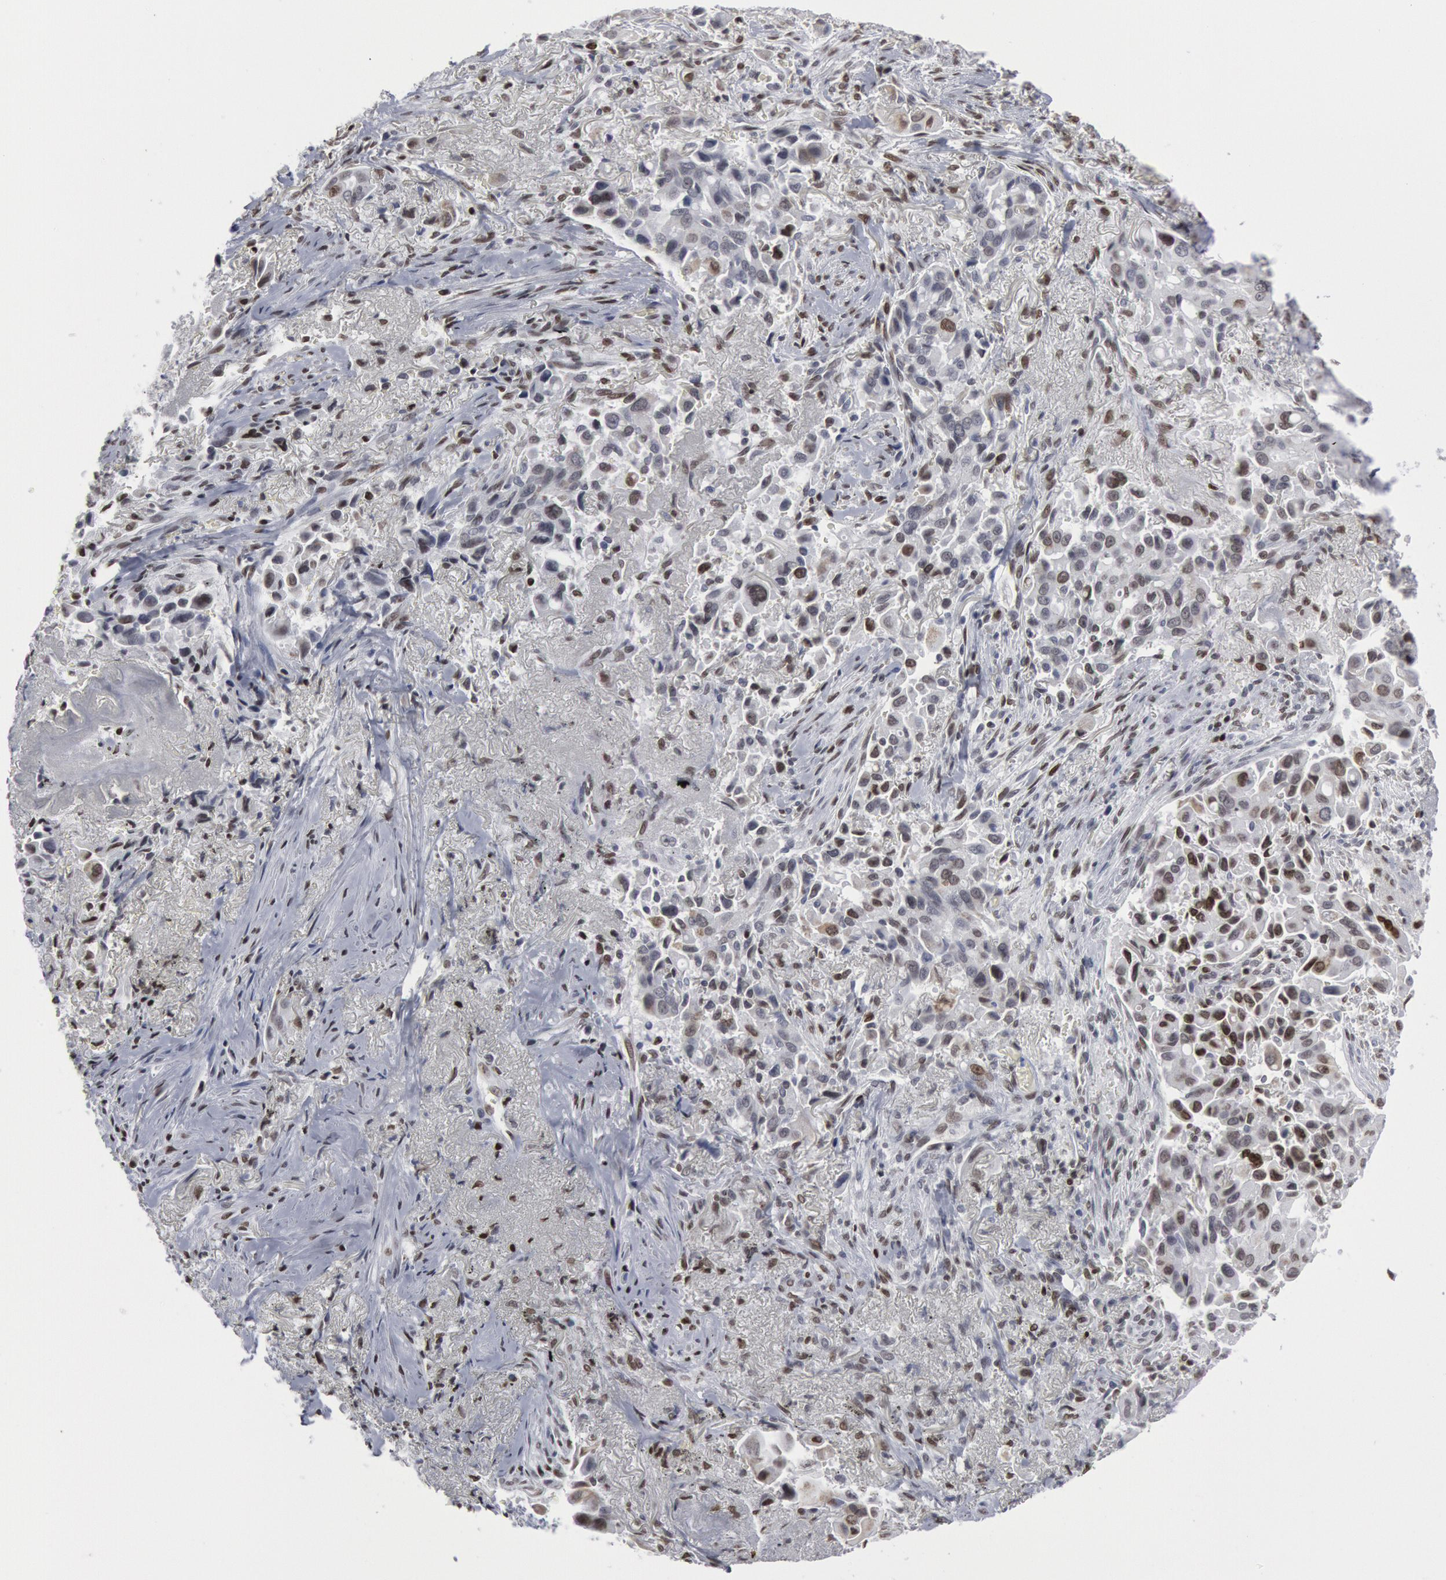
{"staining": {"intensity": "weak", "quantity": "<25%", "location": "nuclear"}, "tissue": "lung cancer", "cell_type": "Tumor cells", "image_type": "cancer", "snomed": [{"axis": "morphology", "description": "Adenocarcinoma, NOS"}, {"axis": "topography", "description": "Lung"}], "caption": "This is an IHC histopathology image of lung adenocarcinoma. There is no positivity in tumor cells.", "gene": "MECP2", "patient": {"sex": "male", "age": 68}}